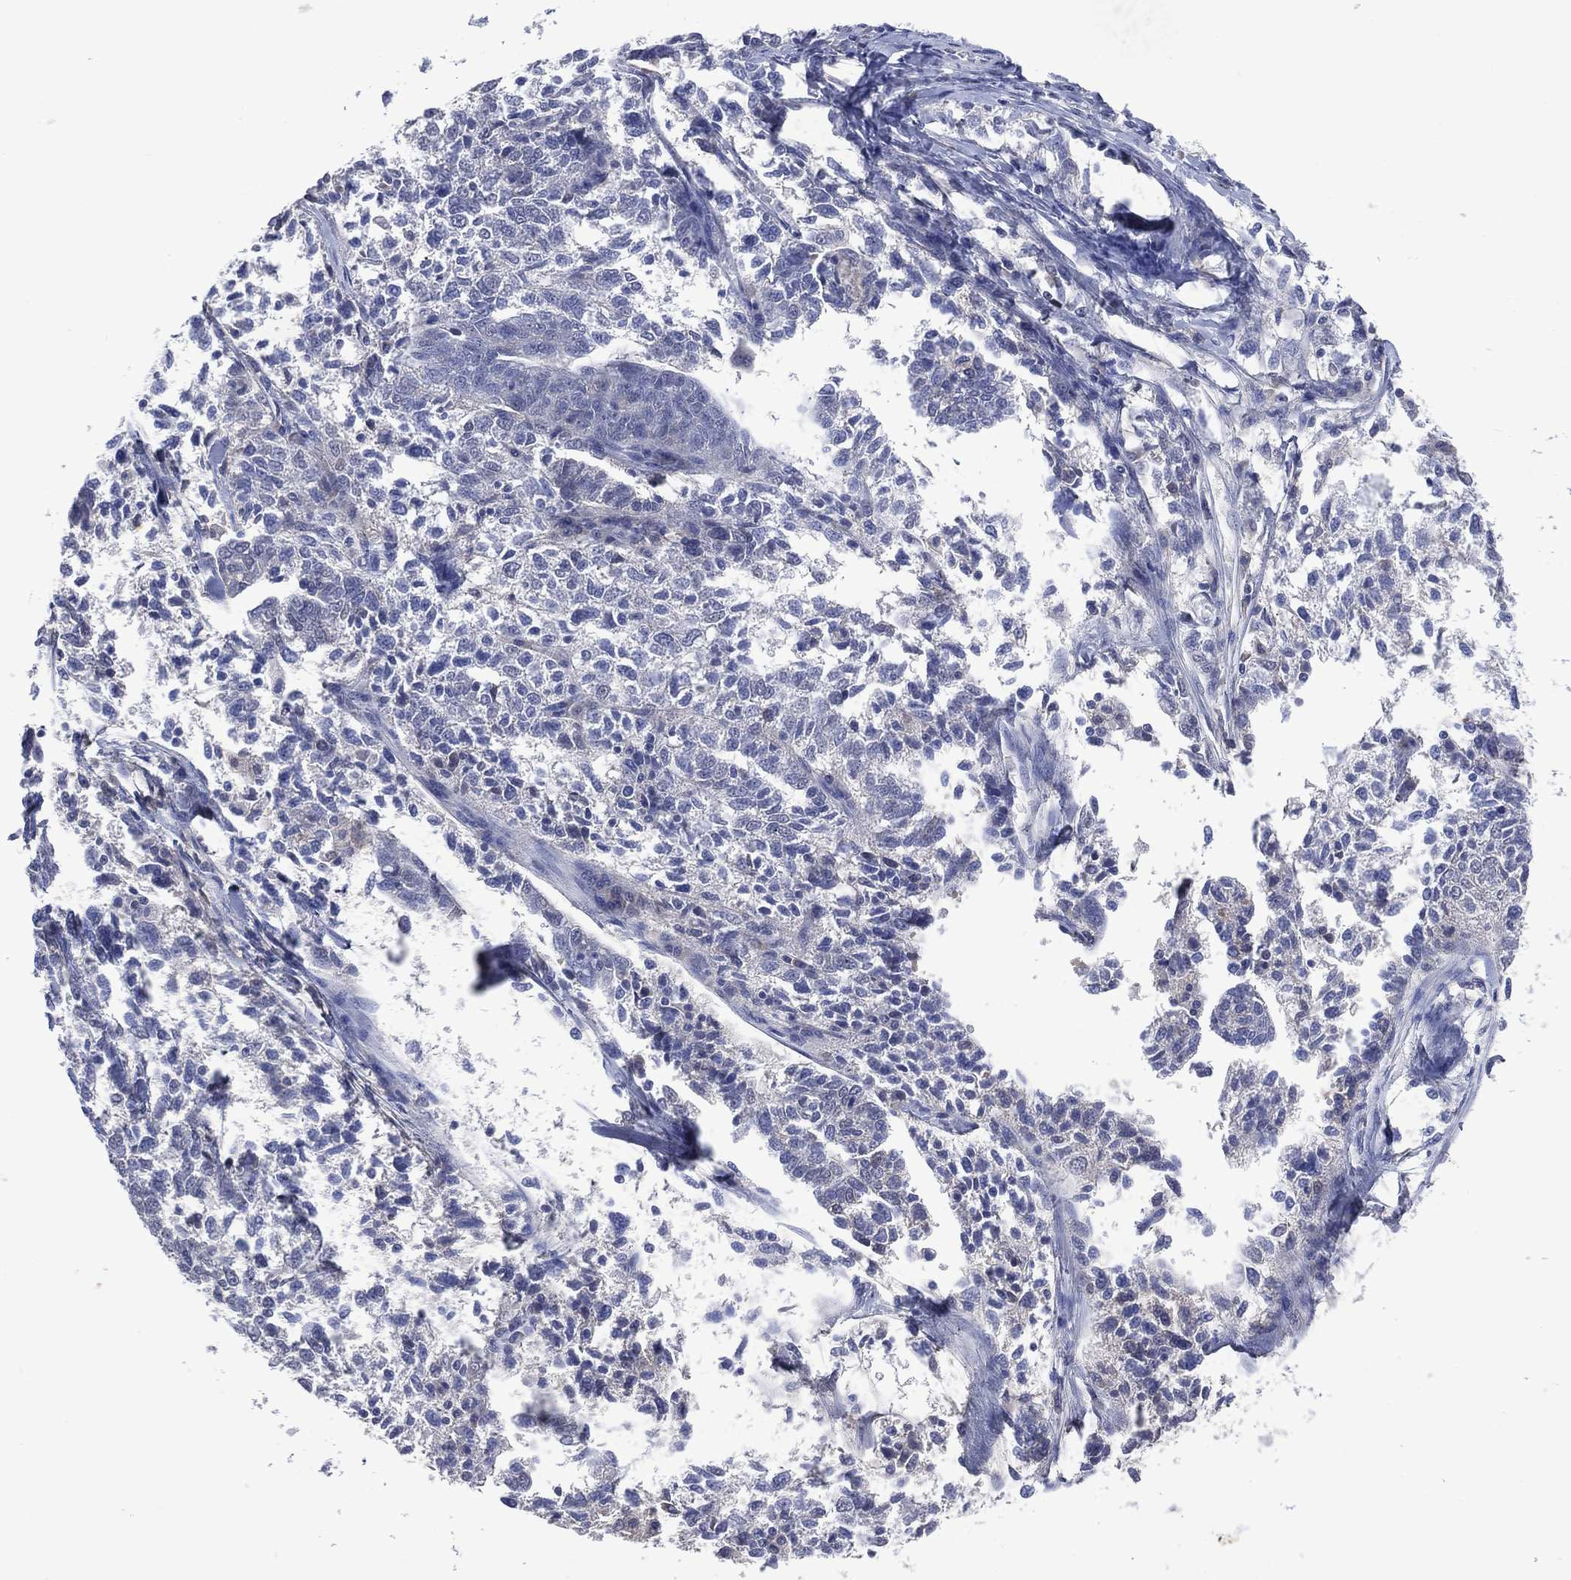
{"staining": {"intensity": "negative", "quantity": "none", "location": "none"}, "tissue": "ovarian cancer", "cell_type": "Tumor cells", "image_type": "cancer", "snomed": [{"axis": "morphology", "description": "Cystadenocarcinoma, serous, NOS"}, {"axis": "topography", "description": "Ovary"}], "caption": "The image exhibits no staining of tumor cells in ovarian serous cystadenocarcinoma.", "gene": "ASB10", "patient": {"sex": "female", "age": 71}}